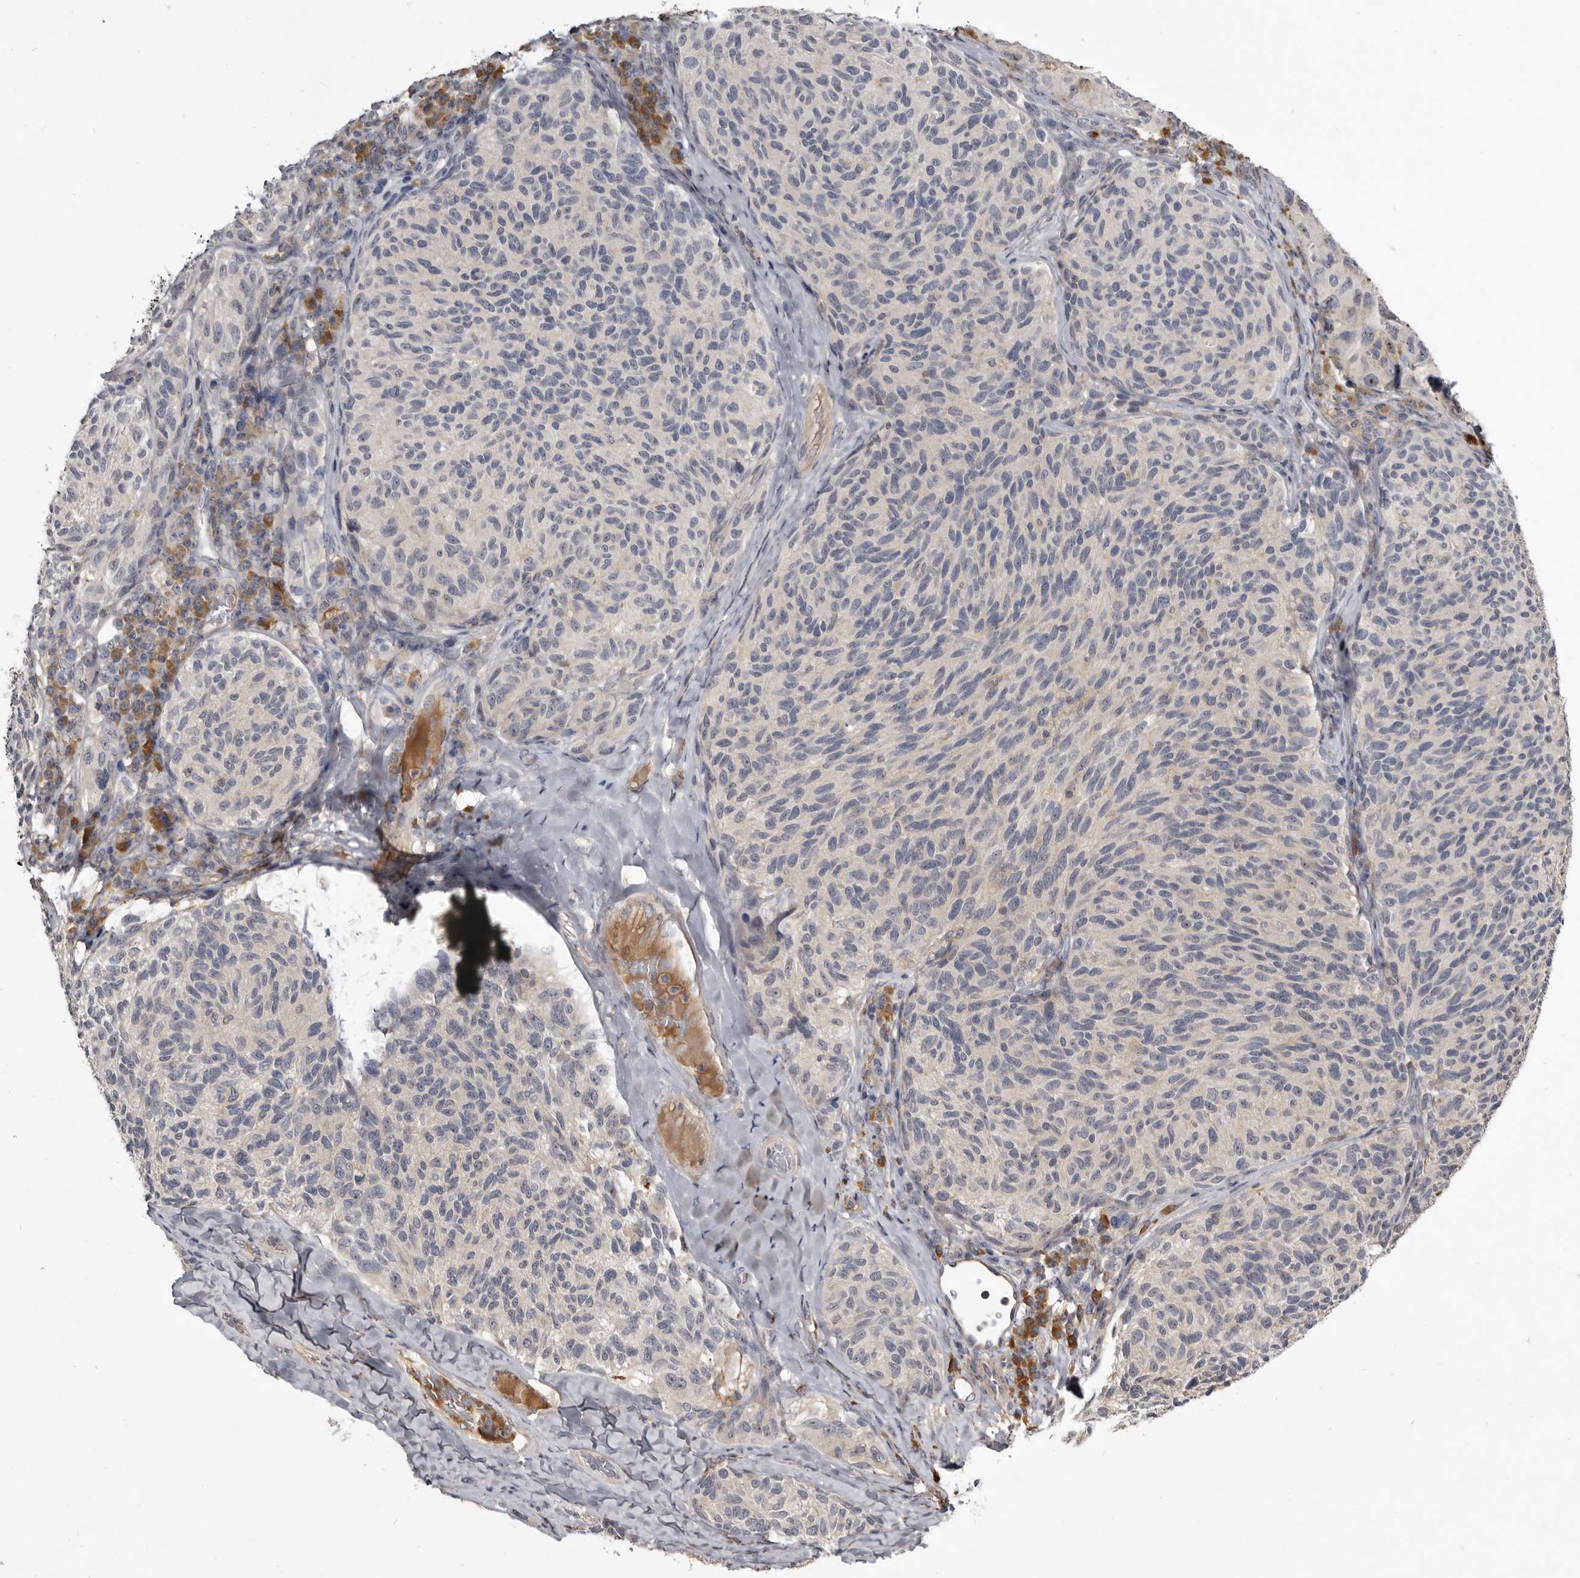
{"staining": {"intensity": "moderate", "quantity": "25%-75%", "location": "nuclear"}, "tissue": "melanoma", "cell_type": "Tumor cells", "image_type": "cancer", "snomed": [{"axis": "morphology", "description": "Malignant melanoma, NOS"}, {"axis": "topography", "description": "Skin"}], "caption": "An immunohistochemistry (IHC) histopathology image of neoplastic tissue is shown. Protein staining in brown highlights moderate nuclear positivity in malignant melanoma within tumor cells.", "gene": "TTC39A", "patient": {"sex": "female", "age": 73}}